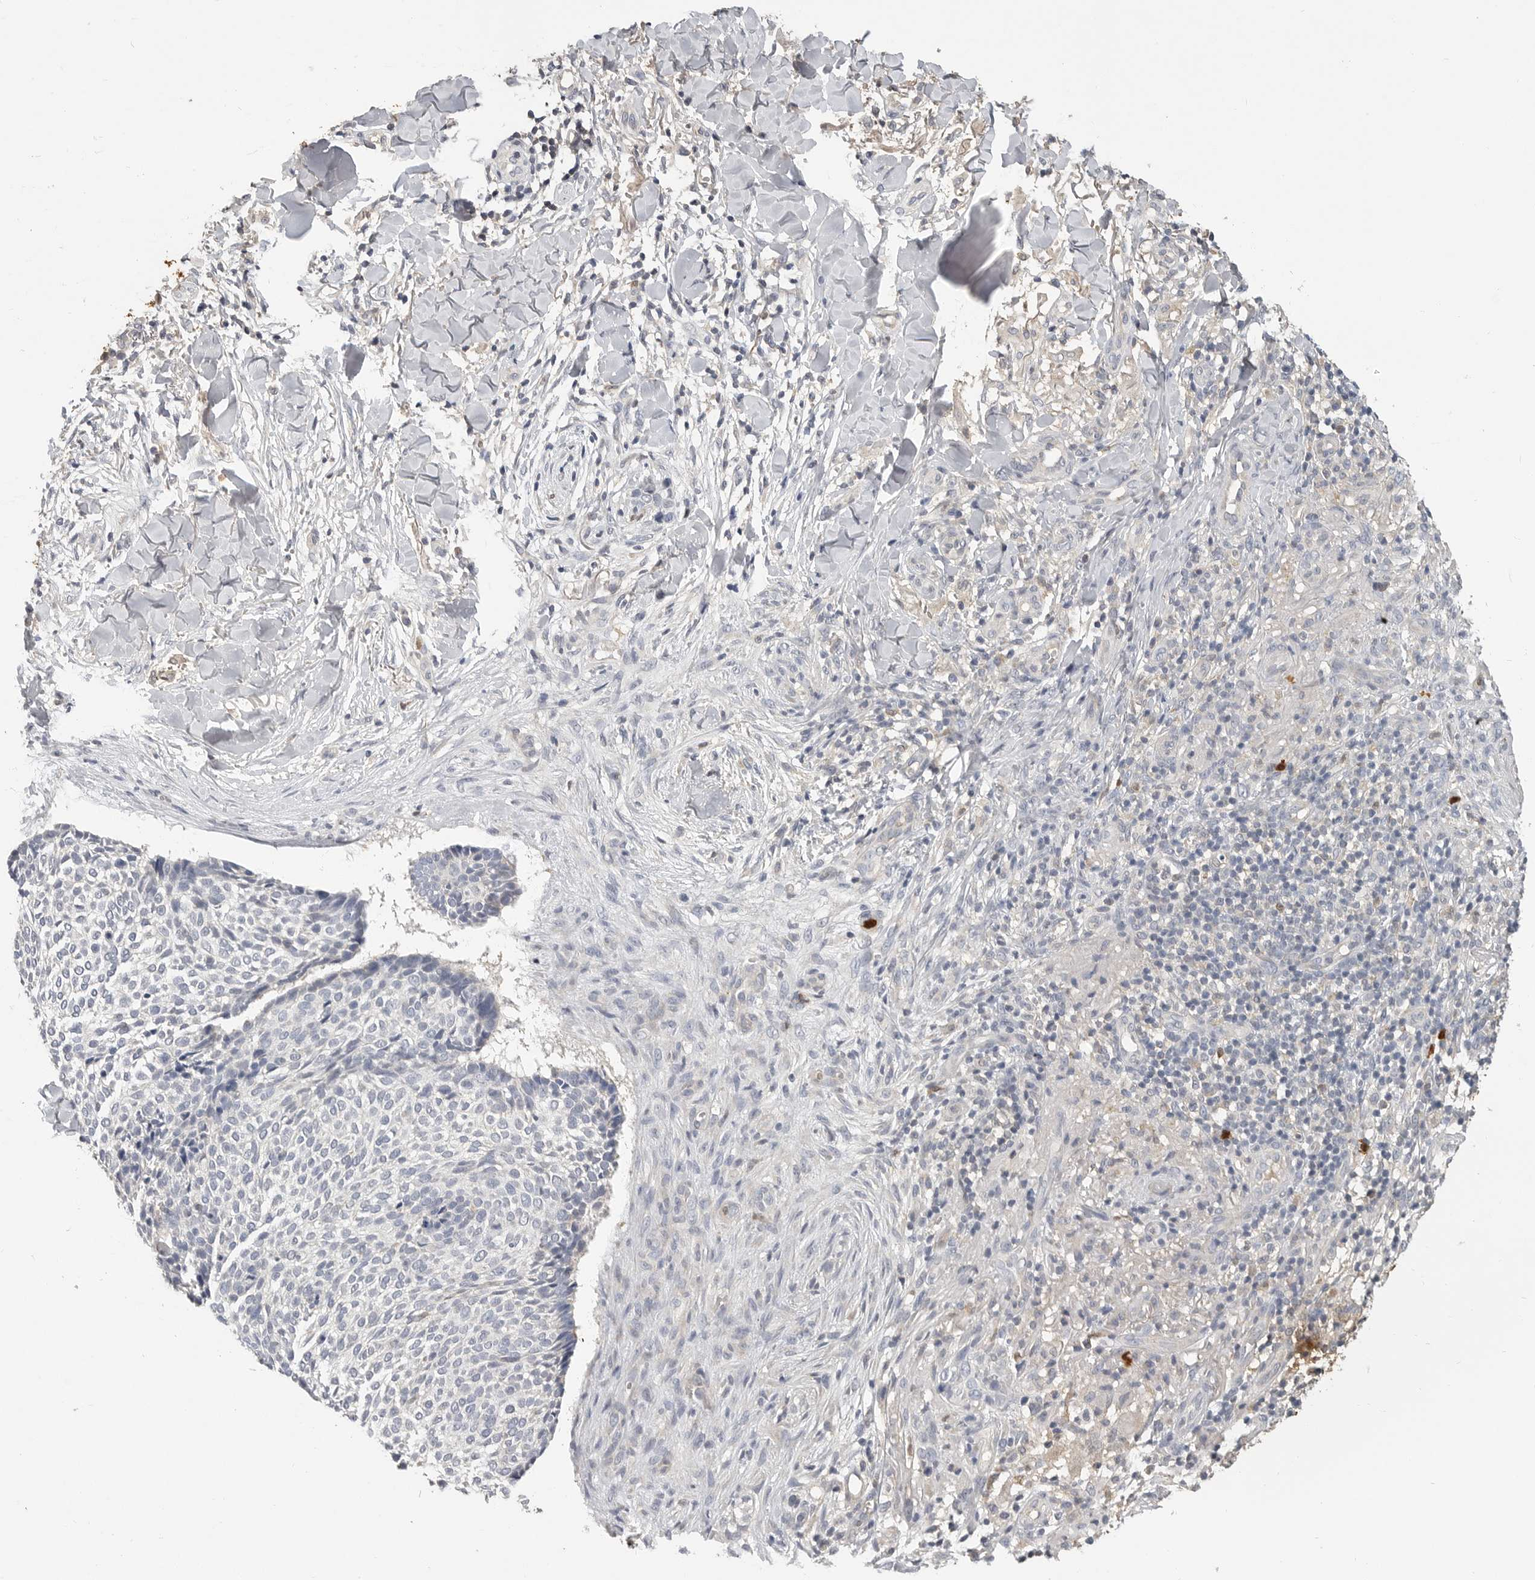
{"staining": {"intensity": "negative", "quantity": "none", "location": "none"}, "tissue": "skin cancer", "cell_type": "Tumor cells", "image_type": "cancer", "snomed": [{"axis": "morphology", "description": "Normal tissue, NOS"}, {"axis": "morphology", "description": "Basal cell carcinoma"}, {"axis": "topography", "description": "Skin"}], "caption": "Tumor cells show no significant protein staining in skin basal cell carcinoma.", "gene": "LTBR", "patient": {"sex": "male", "age": 67}}